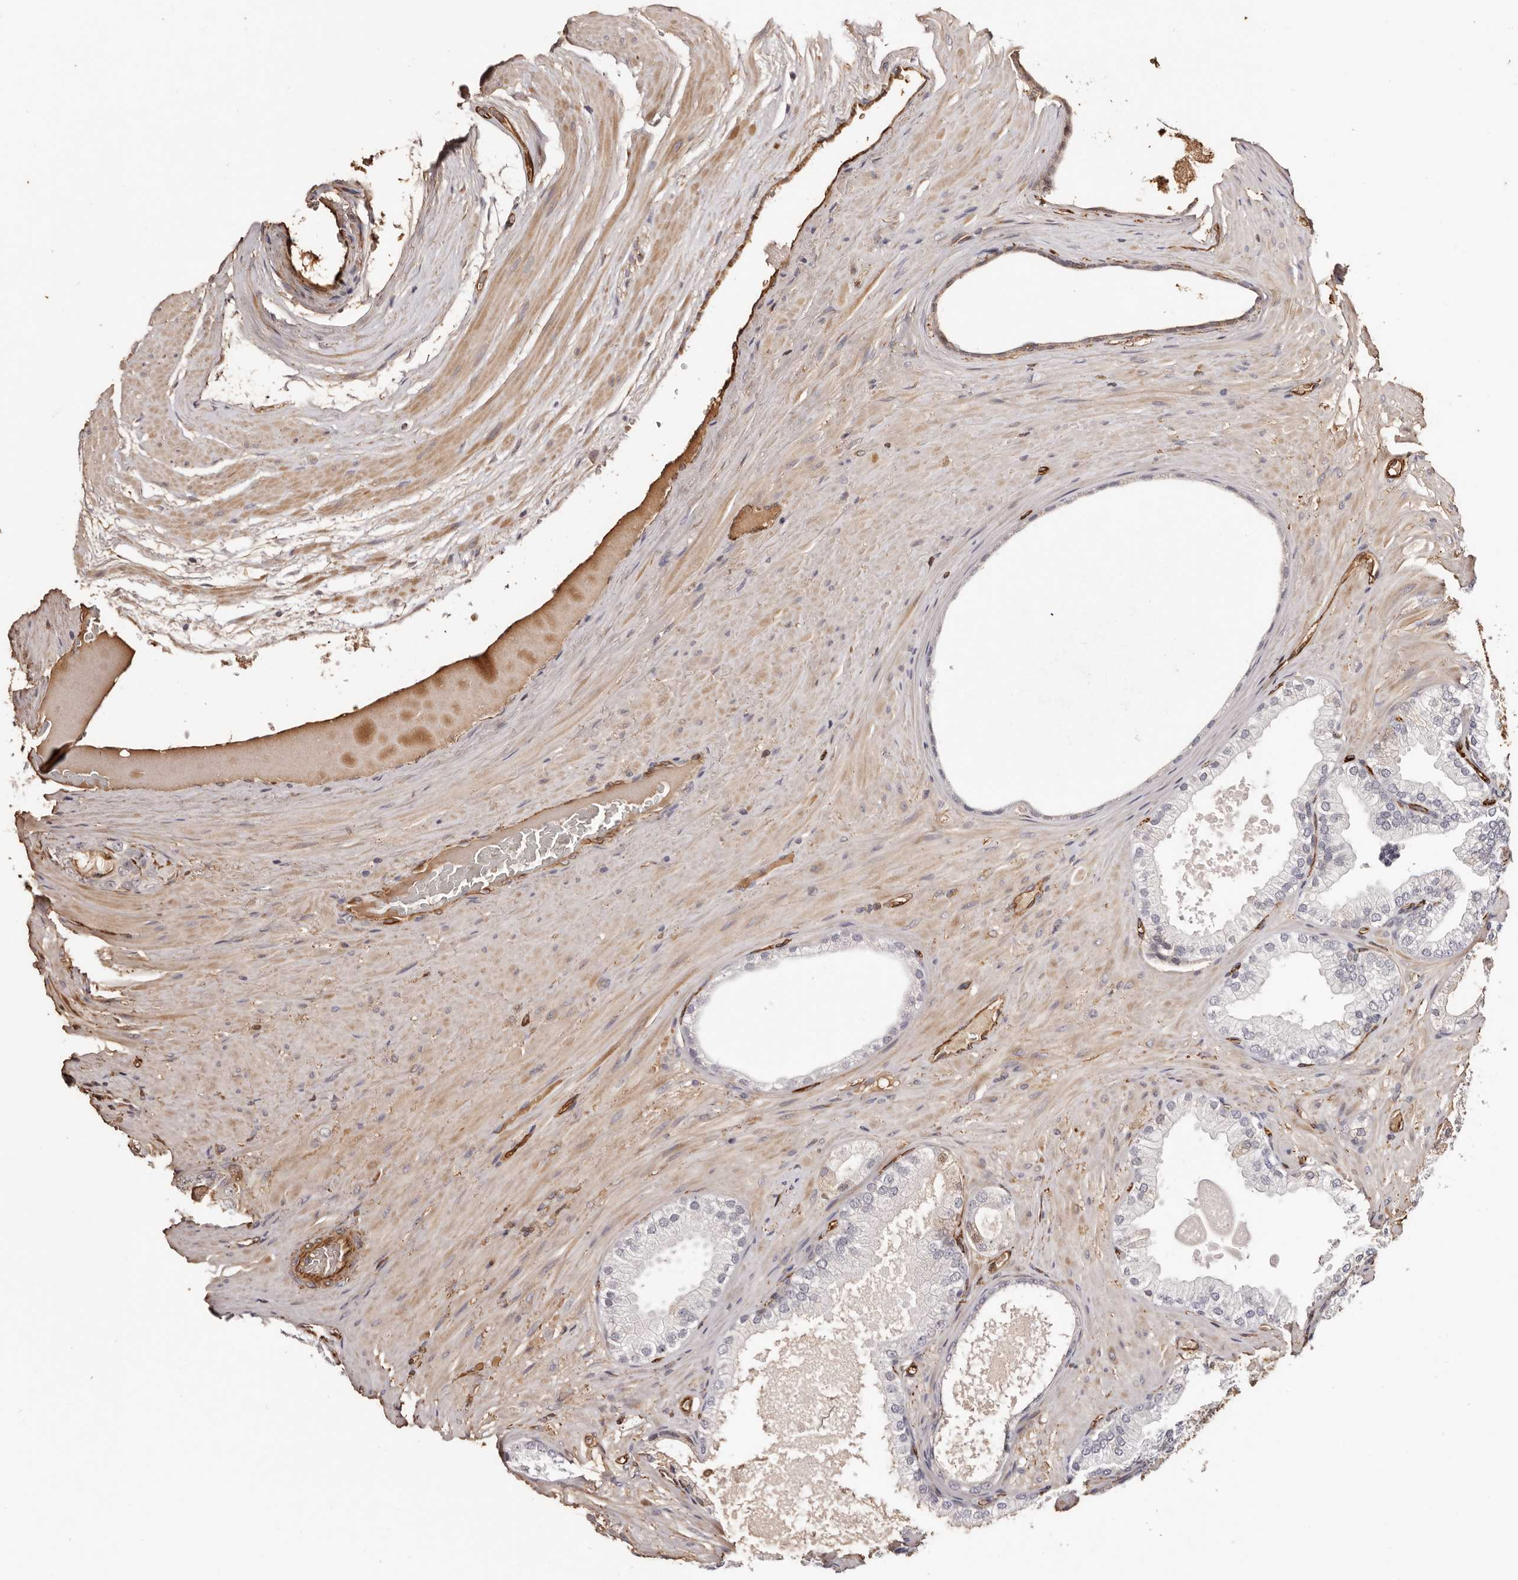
{"staining": {"intensity": "negative", "quantity": "none", "location": "none"}, "tissue": "prostate cancer", "cell_type": "Tumor cells", "image_type": "cancer", "snomed": [{"axis": "morphology", "description": "Adenocarcinoma, Low grade"}, {"axis": "topography", "description": "Prostate"}], "caption": "There is no significant expression in tumor cells of prostate cancer.", "gene": "ZNF557", "patient": {"sex": "male", "age": 63}}